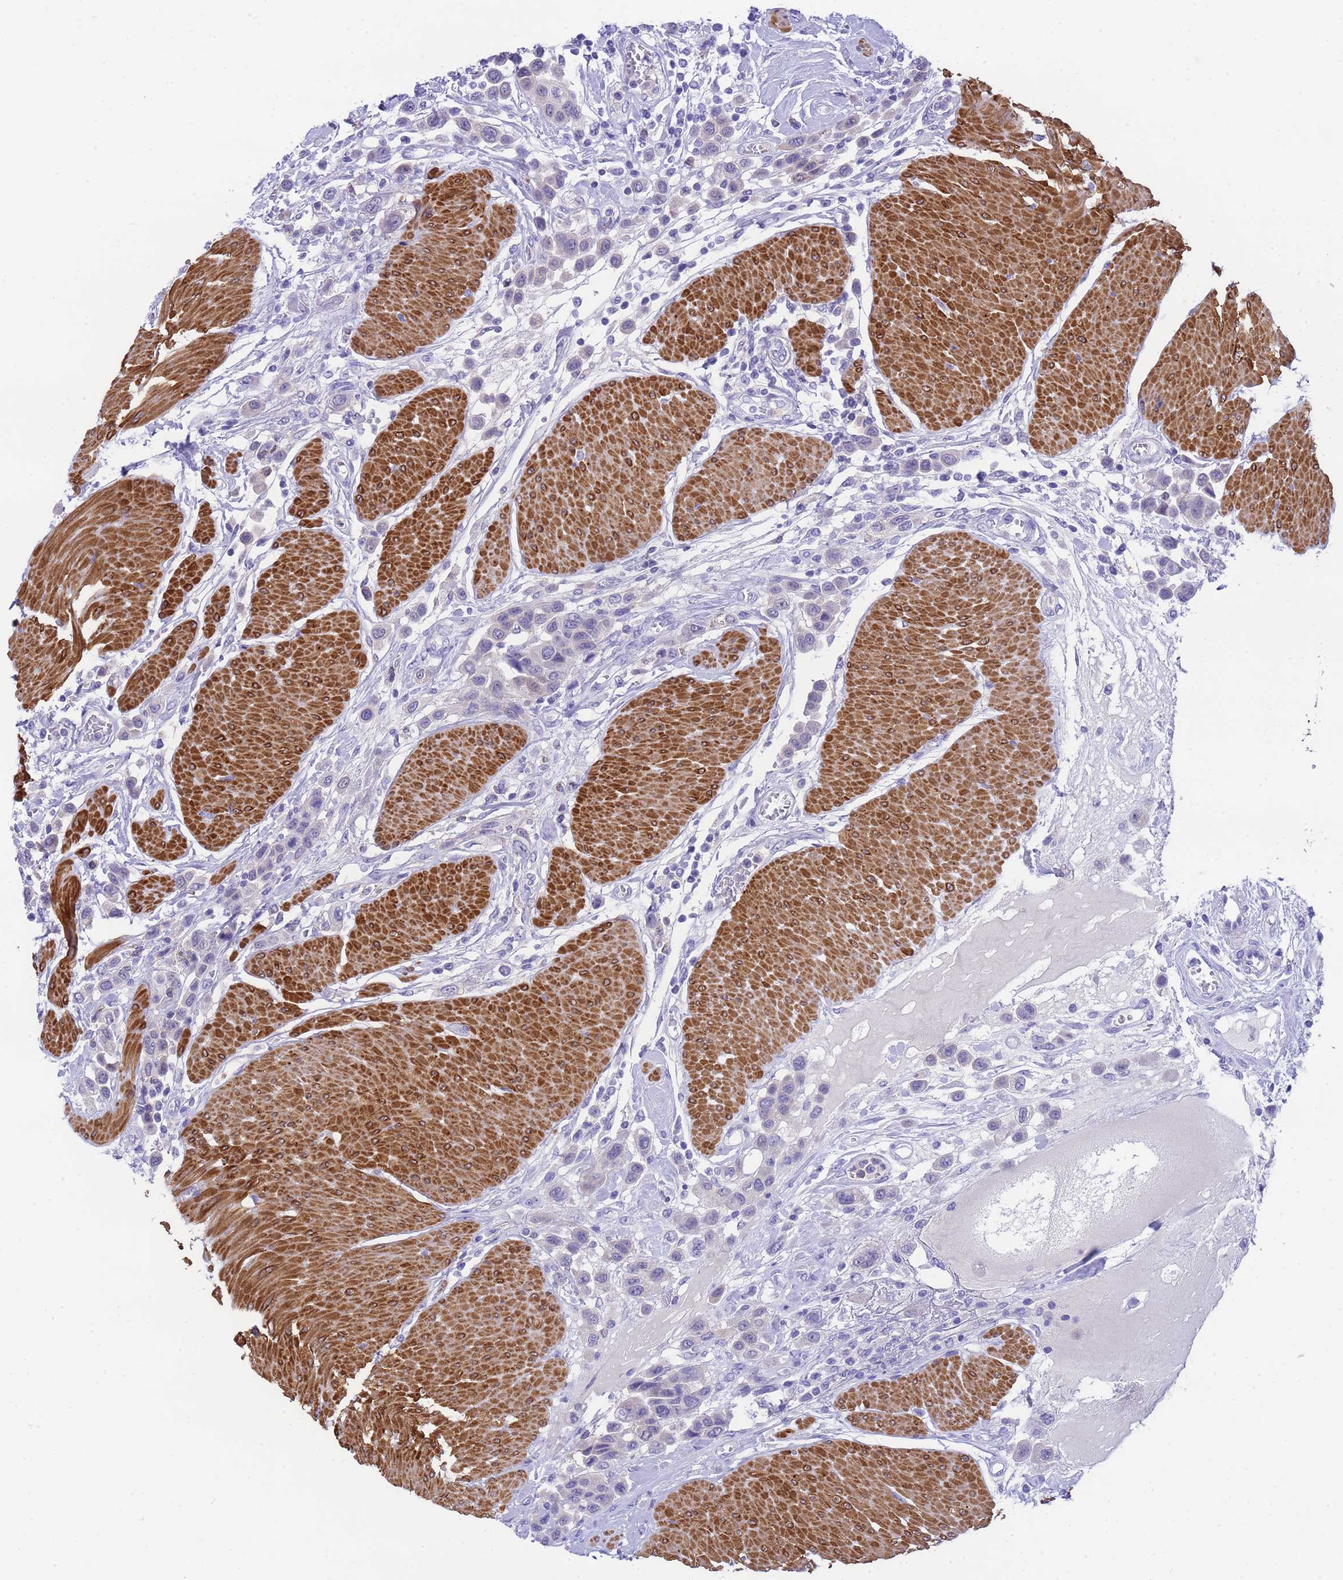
{"staining": {"intensity": "negative", "quantity": "none", "location": "none"}, "tissue": "urothelial cancer", "cell_type": "Tumor cells", "image_type": "cancer", "snomed": [{"axis": "morphology", "description": "Urothelial carcinoma, High grade"}, {"axis": "topography", "description": "Urinary bladder"}], "caption": "This is an immunohistochemistry (IHC) histopathology image of human urothelial cancer. There is no expression in tumor cells.", "gene": "USP38", "patient": {"sex": "male", "age": 50}}